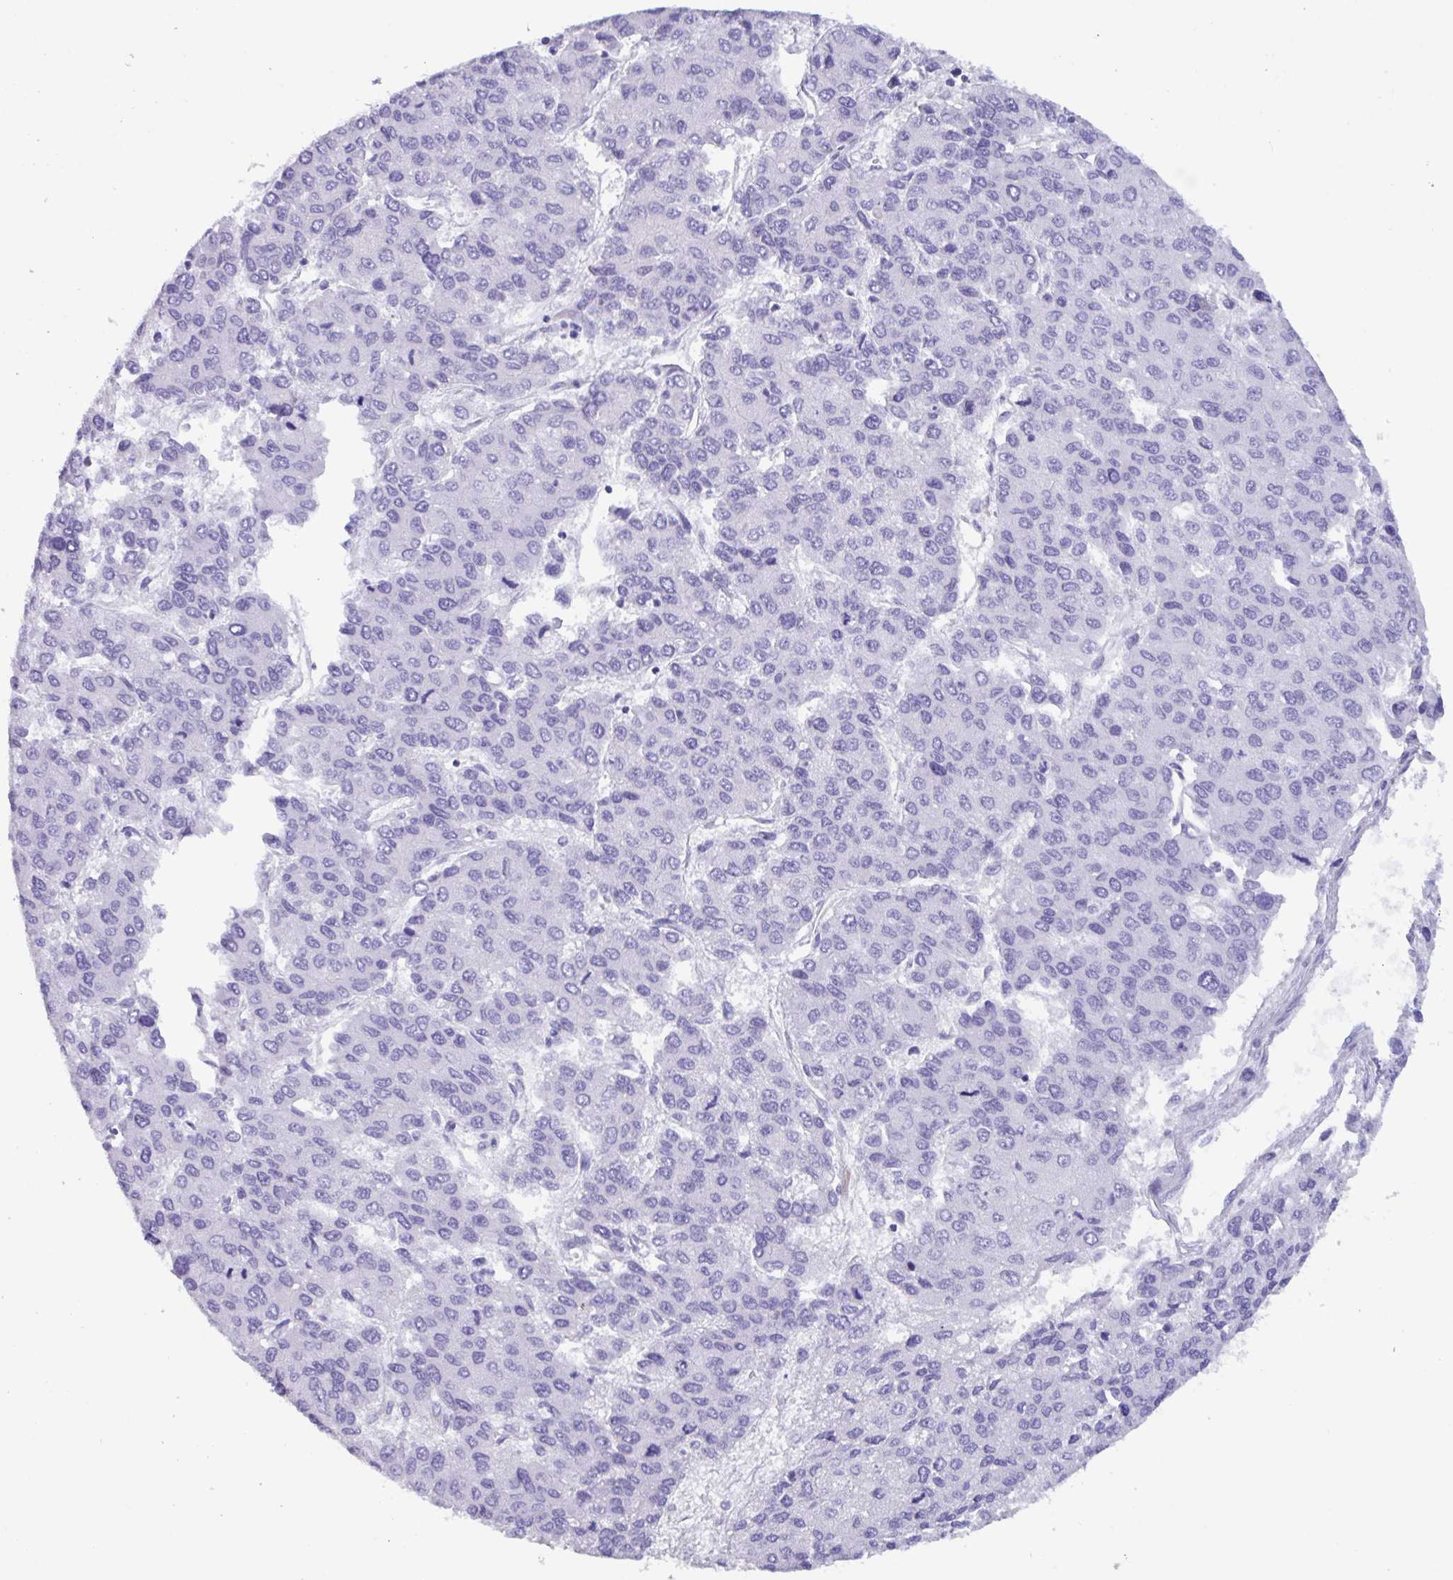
{"staining": {"intensity": "negative", "quantity": "none", "location": "none"}, "tissue": "liver cancer", "cell_type": "Tumor cells", "image_type": "cancer", "snomed": [{"axis": "morphology", "description": "Carcinoma, Hepatocellular, NOS"}, {"axis": "topography", "description": "Liver"}], "caption": "This is an immunohistochemistry (IHC) photomicrograph of human hepatocellular carcinoma (liver). There is no positivity in tumor cells.", "gene": "TNNC1", "patient": {"sex": "female", "age": 66}}